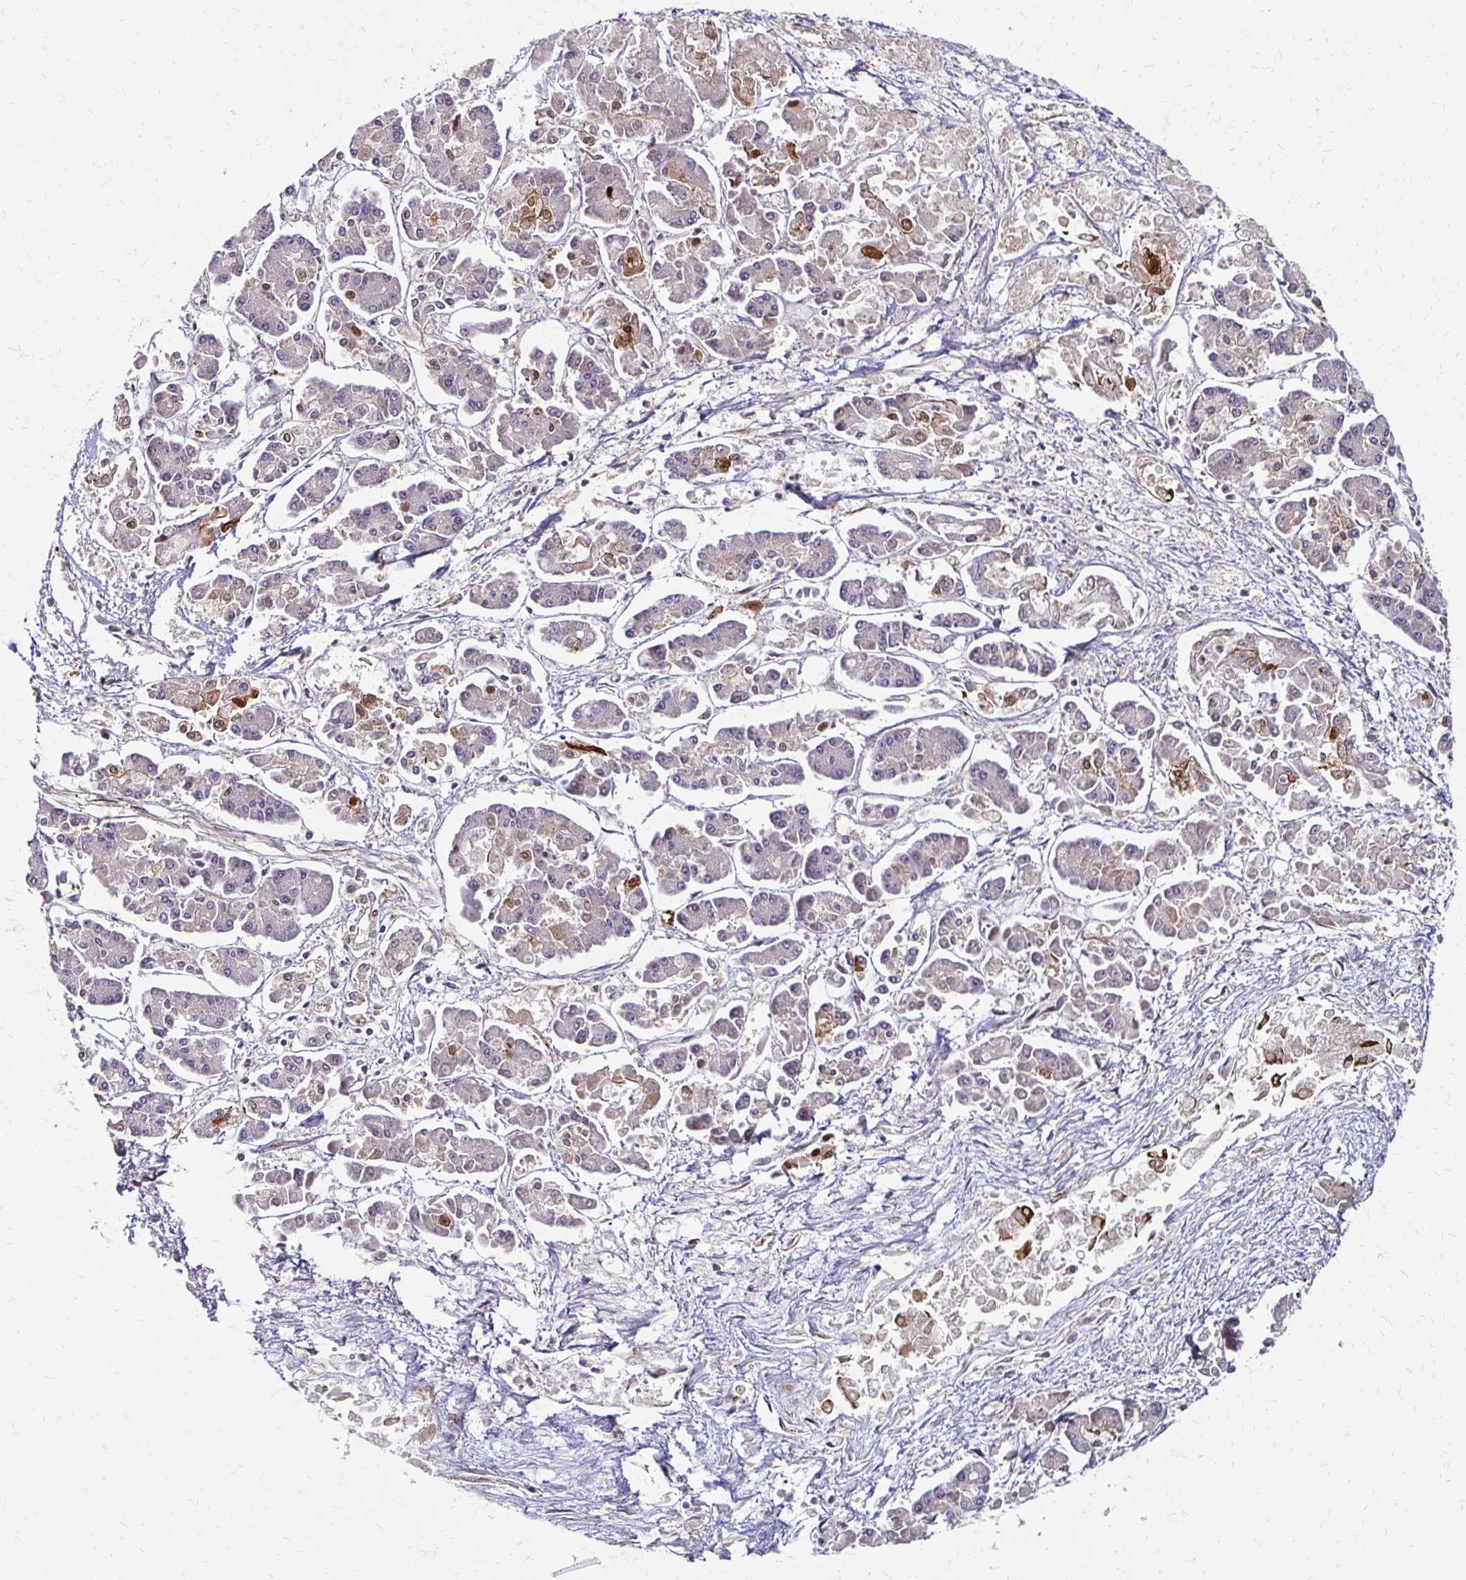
{"staining": {"intensity": "negative", "quantity": "none", "location": "none"}, "tissue": "pancreatic cancer", "cell_type": "Tumor cells", "image_type": "cancer", "snomed": [{"axis": "morphology", "description": "Adenocarcinoma, NOS"}, {"axis": "topography", "description": "Pancreas"}], "caption": "IHC image of pancreatic adenocarcinoma stained for a protein (brown), which displays no expression in tumor cells.", "gene": "TRIR", "patient": {"sex": "male", "age": 85}}